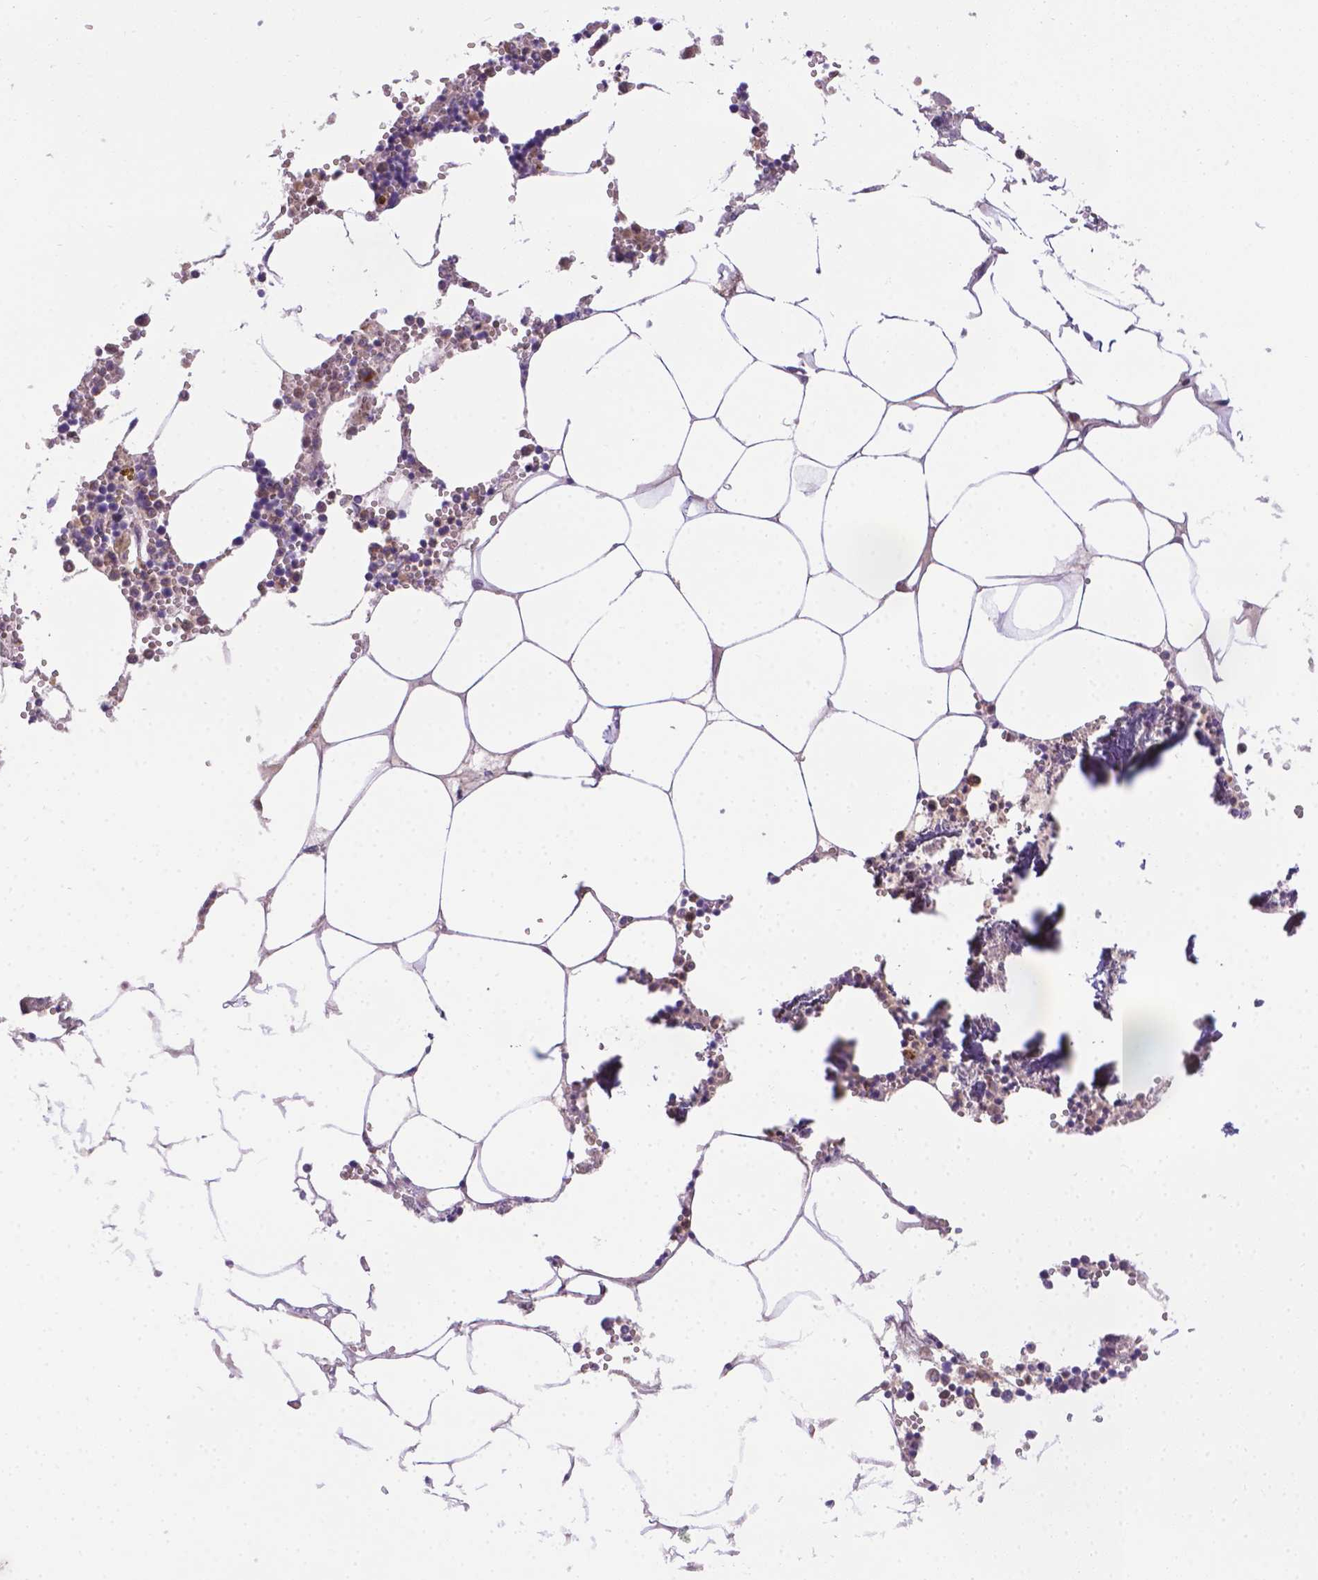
{"staining": {"intensity": "moderate", "quantity": "<25%", "location": "cytoplasmic/membranous"}, "tissue": "bone marrow", "cell_type": "Hematopoietic cells", "image_type": "normal", "snomed": [{"axis": "morphology", "description": "Normal tissue, NOS"}, {"axis": "topography", "description": "Bone marrow"}], "caption": "Immunohistochemical staining of normal bone marrow shows low levels of moderate cytoplasmic/membranous positivity in about <25% of hematopoietic cells. (DAB IHC, brown staining for protein, blue staining for nuclei).", "gene": "TM4SF18", "patient": {"sex": "male", "age": 54}}